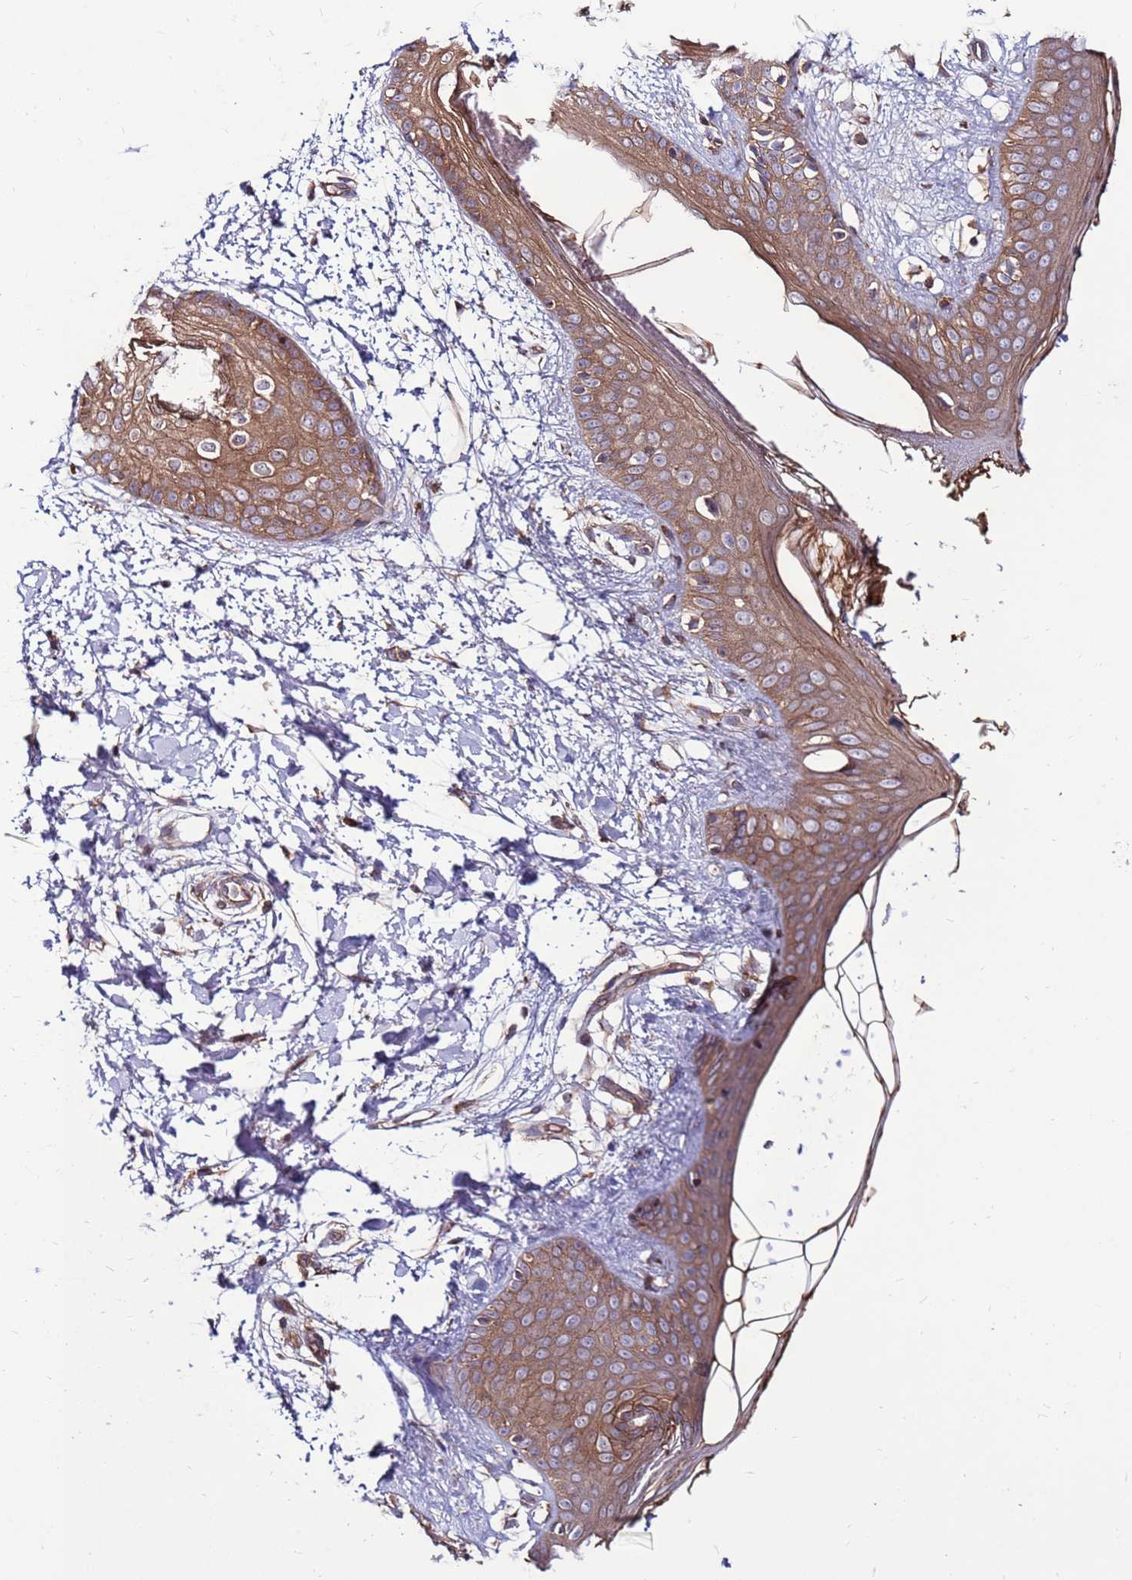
{"staining": {"intensity": "moderate", "quantity": ">75%", "location": "cytoplasmic/membranous"}, "tissue": "skin", "cell_type": "Fibroblasts", "image_type": "normal", "snomed": [{"axis": "morphology", "description": "Normal tissue, NOS"}, {"axis": "topography", "description": "Skin"}], "caption": "Skin stained for a protein displays moderate cytoplasmic/membranous positivity in fibroblasts. Nuclei are stained in blue.", "gene": "SLC44A5", "patient": {"sex": "female", "age": 34}}